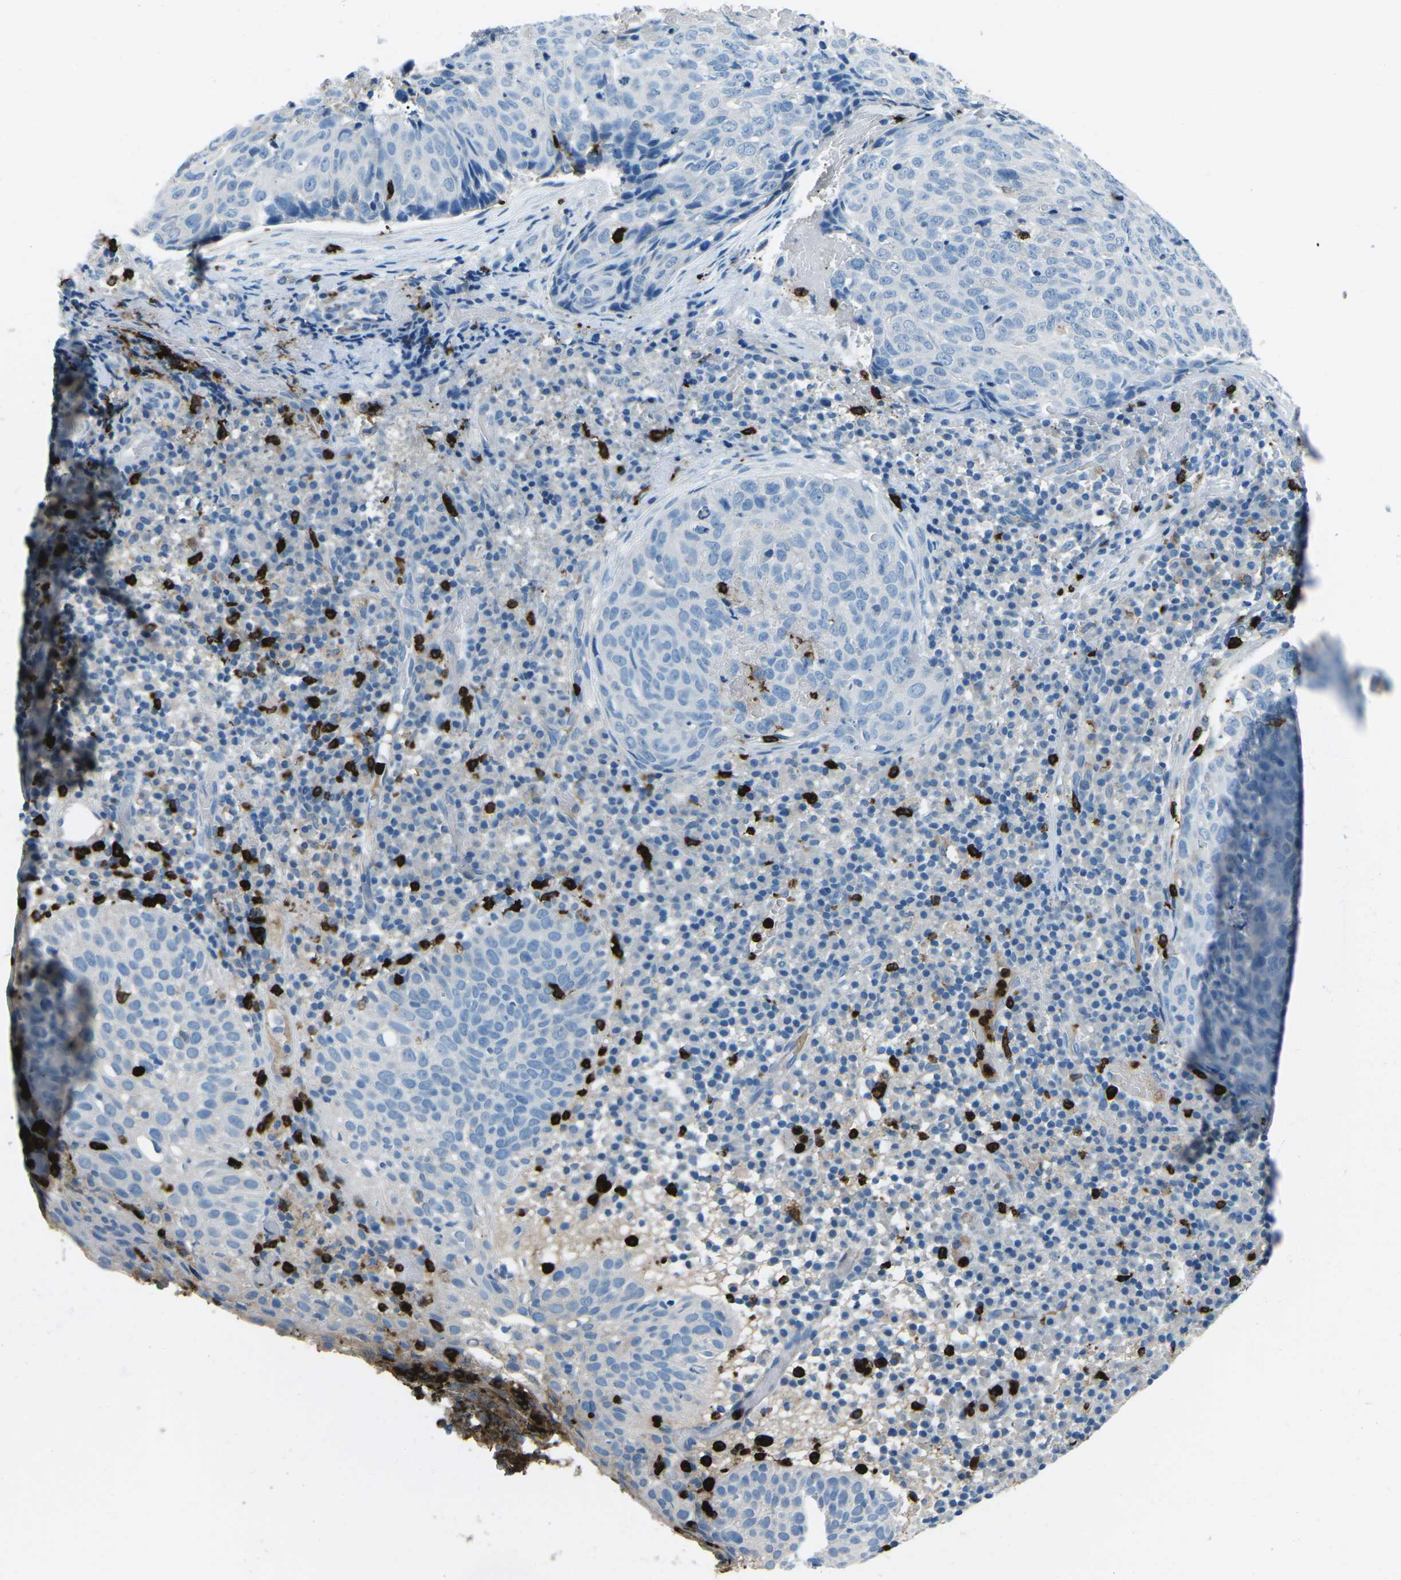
{"staining": {"intensity": "weak", "quantity": "<25%", "location": "cytoplasmic/membranous"}, "tissue": "skin cancer", "cell_type": "Tumor cells", "image_type": "cancer", "snomed": [{"axis": "morphology", "description": "Squamous cell carcinoma in situ, NOS"}, {"axis": "morphology", "description": "Squamous cell carcinoma, NOS"}, {"axis": "topography", "description": "Skin"}], "caption": "Protein analysis of skin cancer (squamous cell carcinoma in situ) shows no significant positivity in tumor cells.", "gene": "FCN1", "patient": {"sex": "male", "age": 93}}